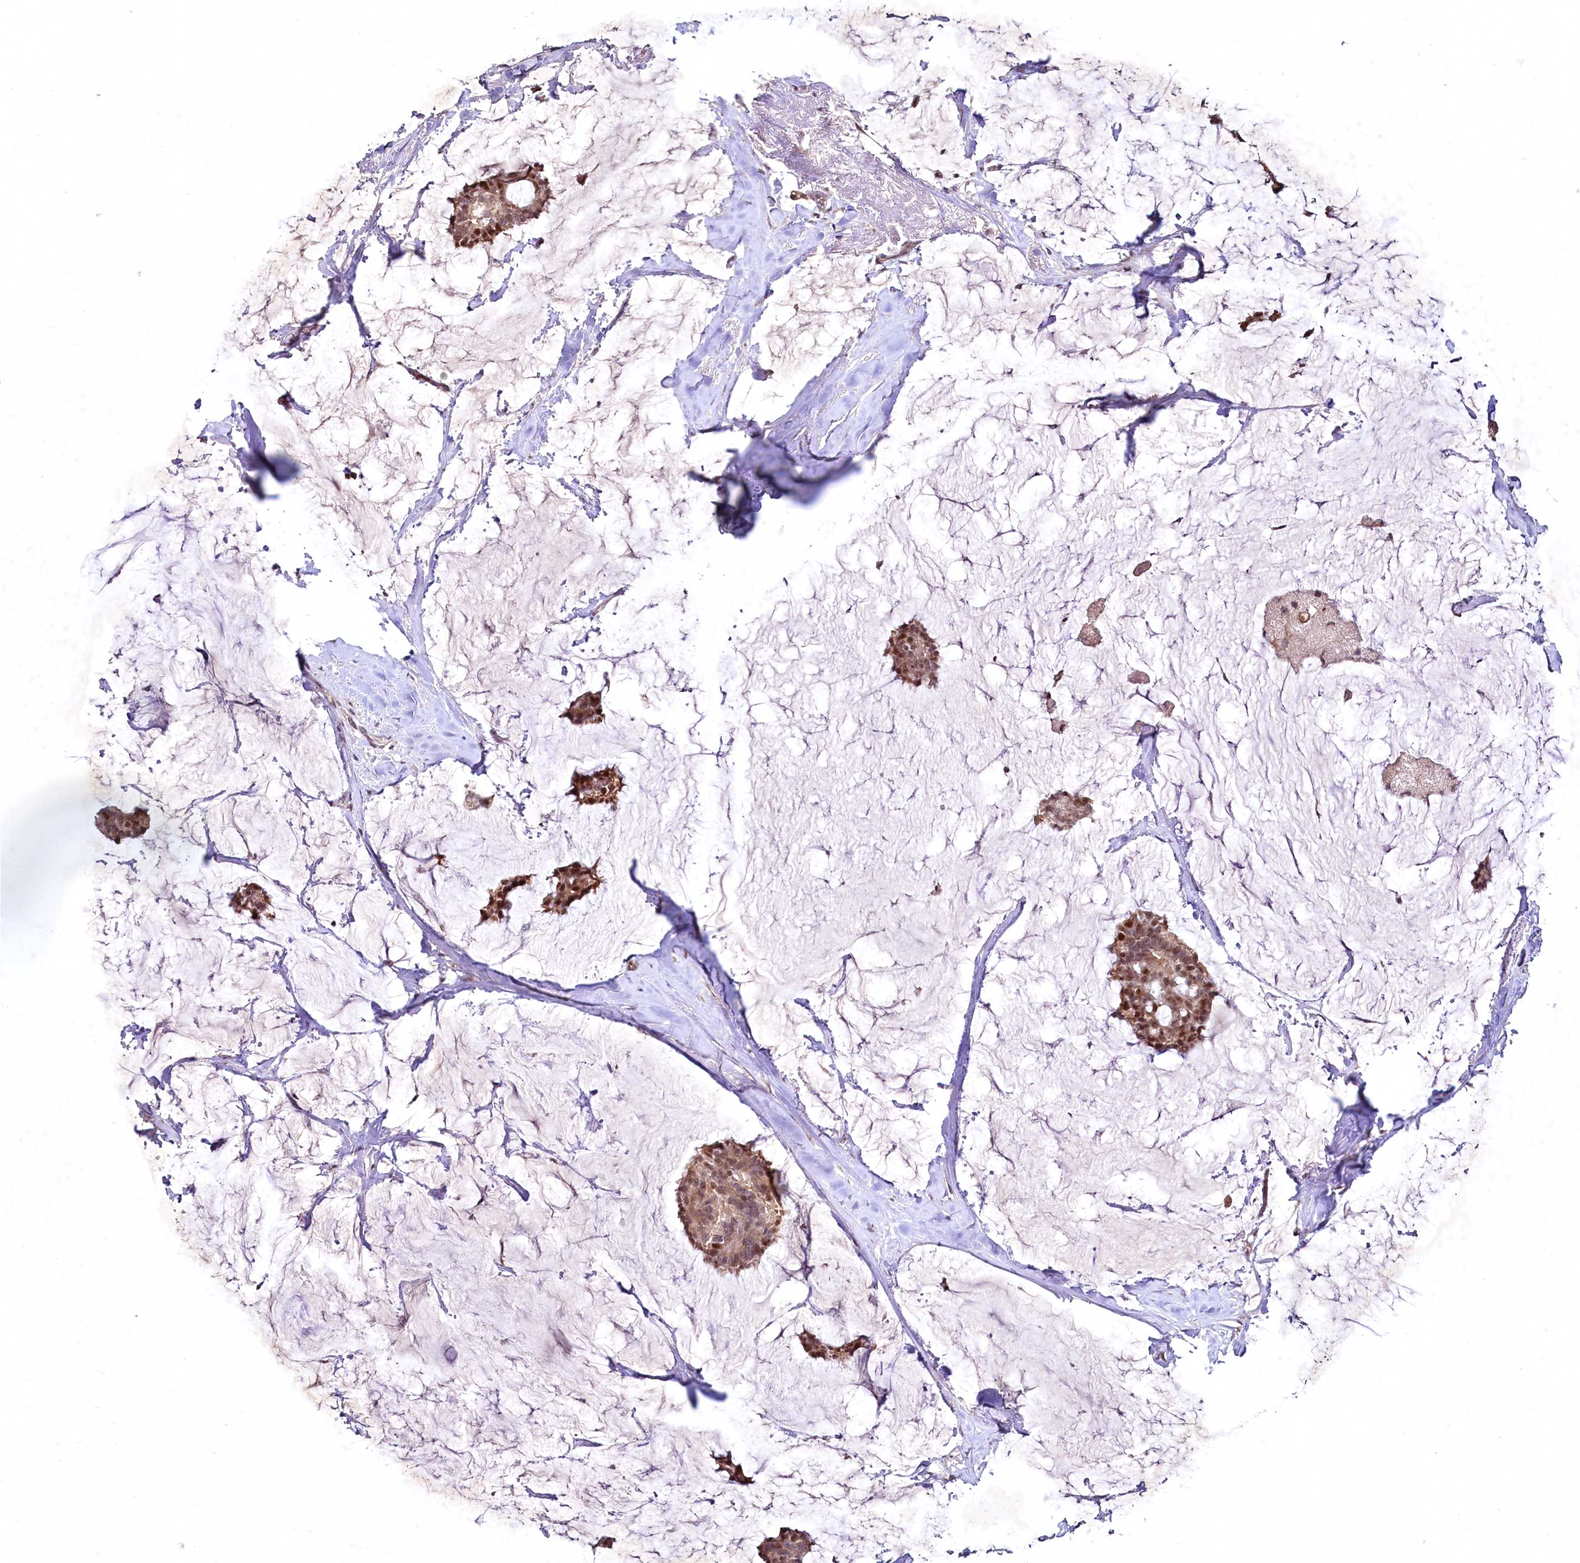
{"staining": {"intensity": "moderate", "quantity": ">75%", "location": "cytoplasmic/membranous,nuclear"}, "tissue": "breast cancer", "cell_type": "Tumor cells", "image_type": "cancer", "snomed": [{"axis": "morphology", "description": "Duct carcinoma"}, {"axis": "topography", "description": "Breast"}], "caption": "Immunohistochemical staining of intraductal carcinoma (breast) reveals medium levels of moderate cytoplasmic/membranous and nuclear positivity in approximately >75% of tumor cells.", "gene": "N4BP2L1", "patient": {"sex": "female", "age": 93}}